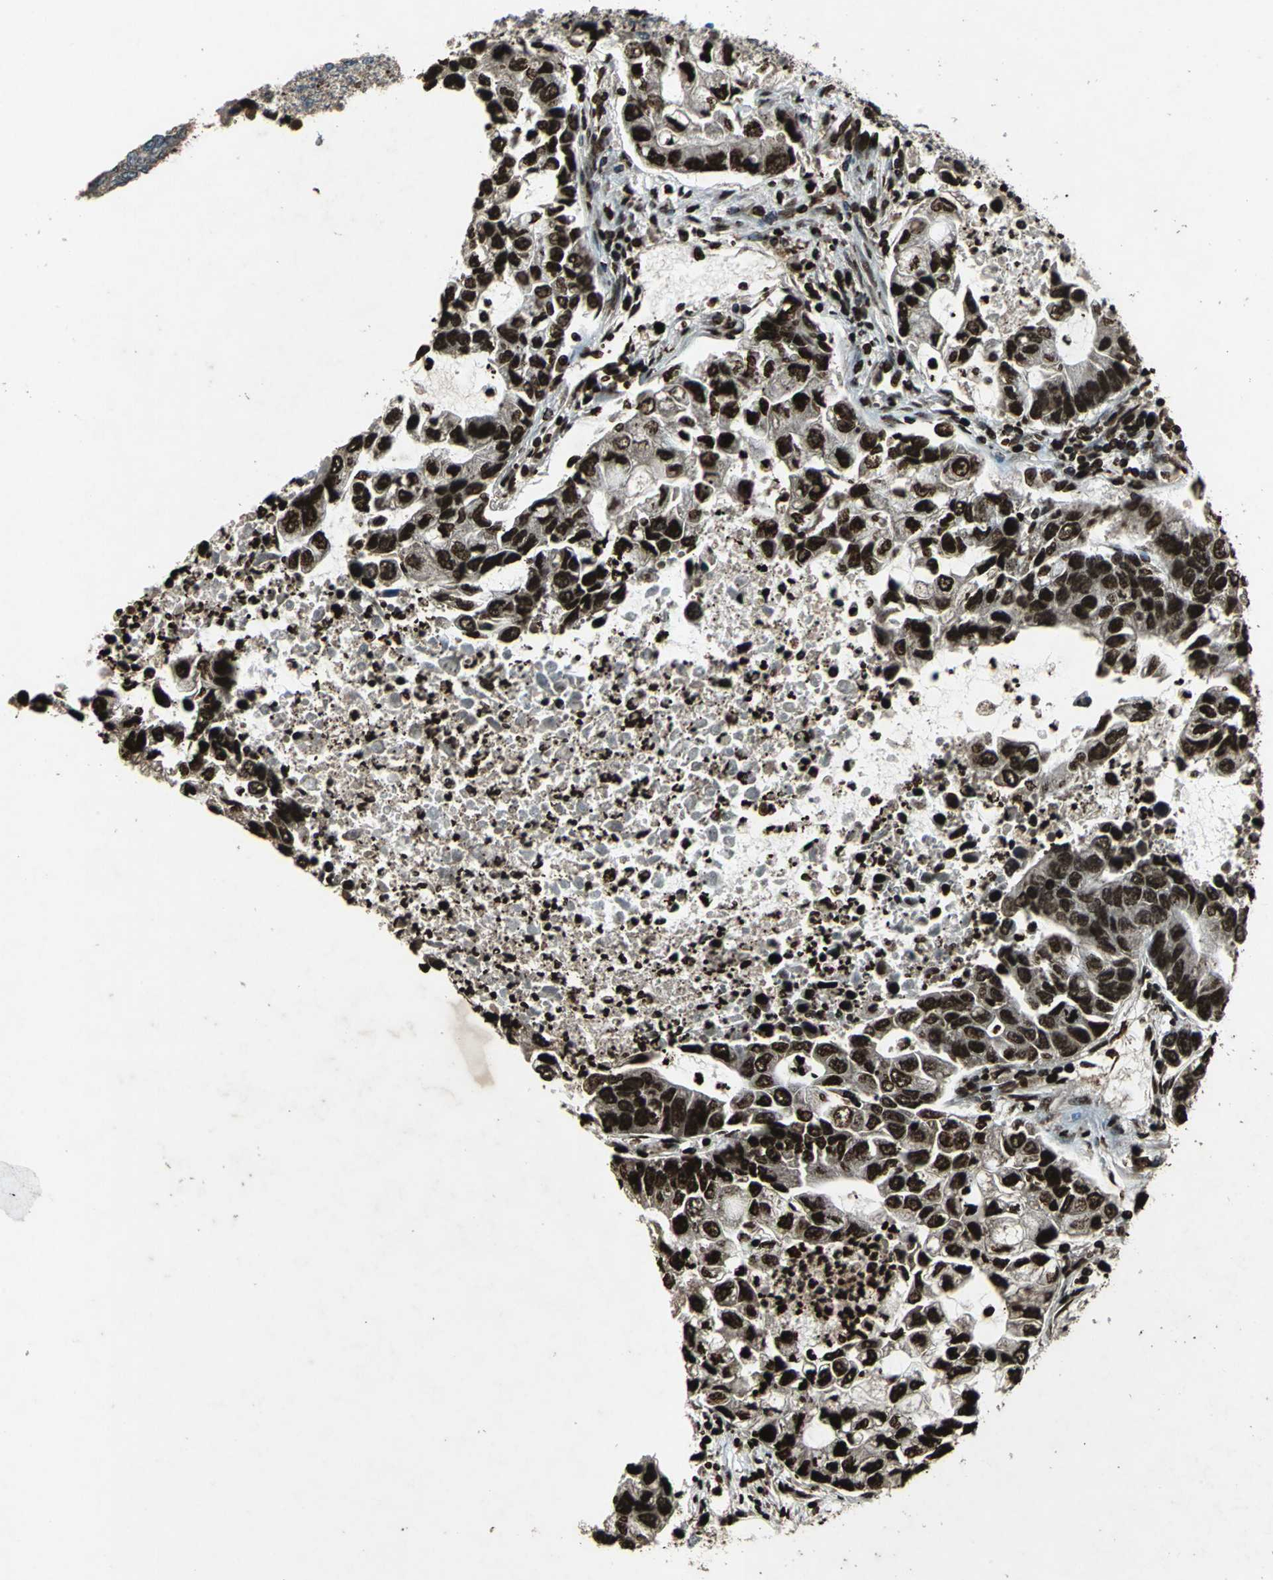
{"staining": {"intensity": "strong", "quantity": ">75%", "location": "cytoplasmic/membranous,nuclear"}, "tissue": "lung cancer", "cell_type": "Tumor cells", "image_type": "cancer", "snomed": [{"axis": "morphology", "description": "Adenocarcinoma, NOS"}, {"axis": "topography", "description": "Lung"}], "caption": "A high-resolution photomicrograph shows immunohistochemistry (IHC) staining of lung adenocarcinoma, which reveals strong cytoplasmic/membranous and nuclear expression in approximately >75% of tumor cells.", "gene": "SEPTIN4", "patient": {"sex": "female", "age": 51}}